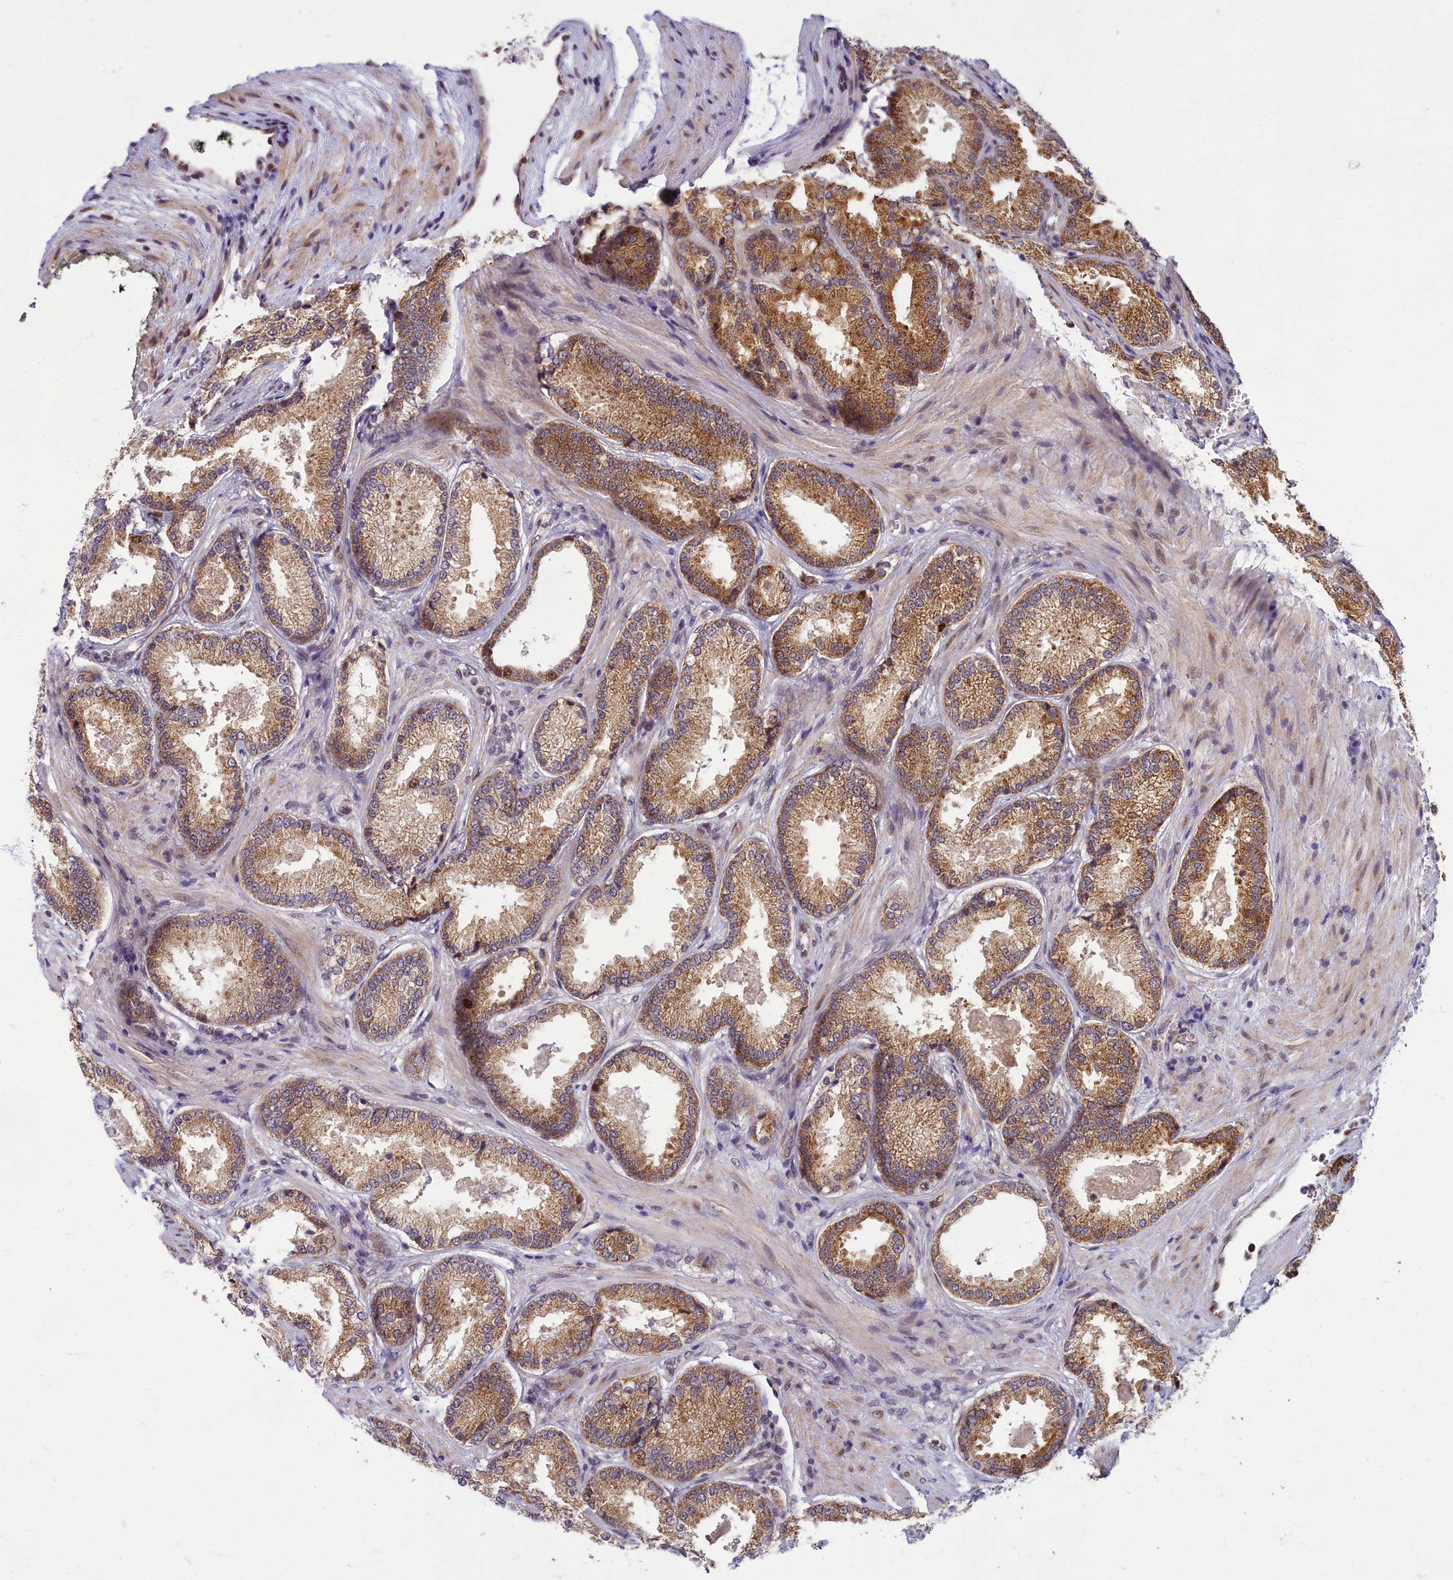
{"staining": {"intensity": "moderate", "quantity": ">75%", "location": "cytoplasmic/membranous"}, "tissue": "prostate cancer", "cell_type": "Tumor cells", "image_type": "cancer", "snomed": [{"axis": "morphology", "description": "Adenocarcinoma, Low grade"}, {"axis": "topography", "description": "Prostate"}], "caption": "Prostate adenocarcinoma (low-grade) stained with a brown dye exhibits moderate cytoplasmic/membranous positive expression in approximately >75% of tumor cells.", "gene": "EARS2", "patient": {"sex": "male", "age": 59}}